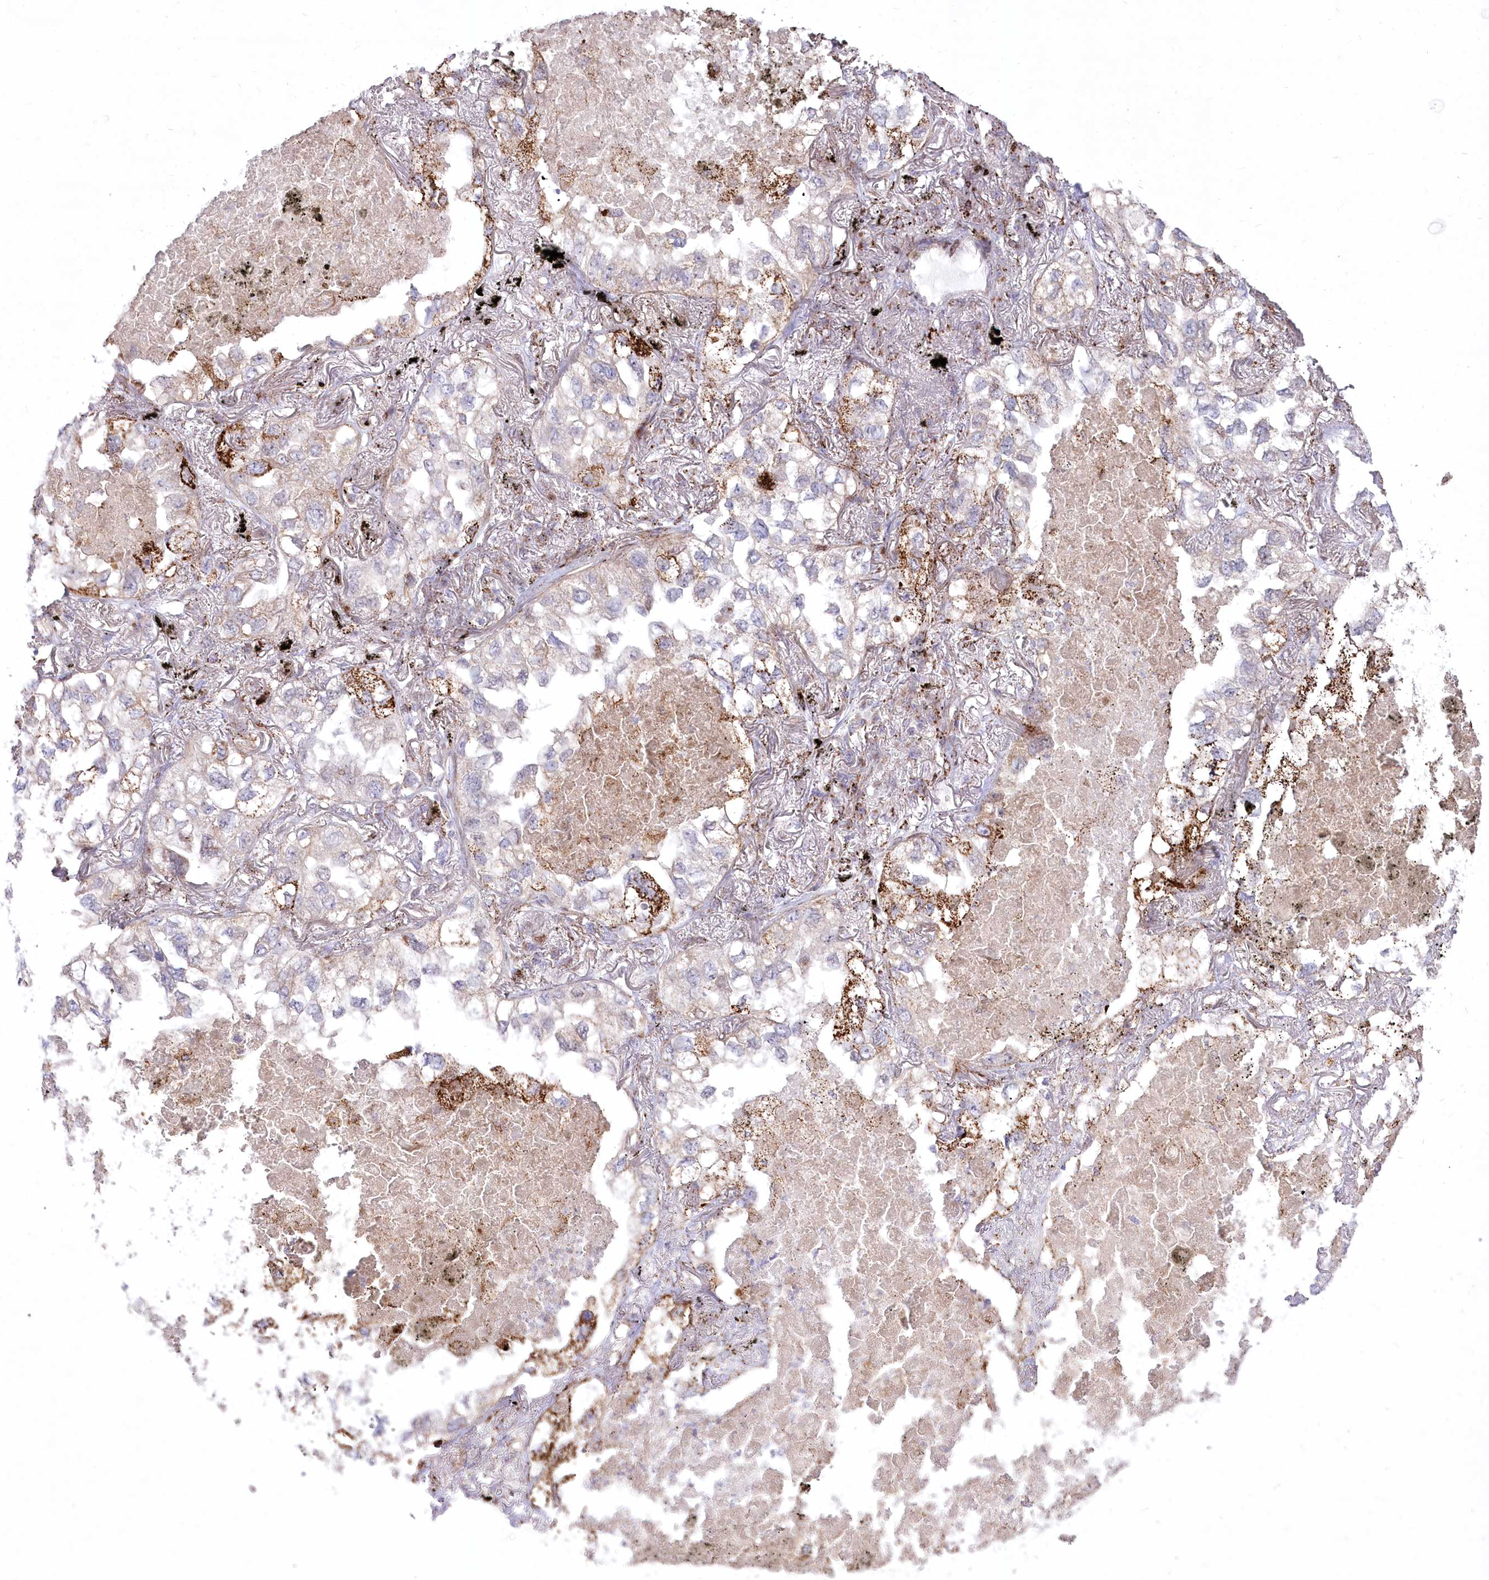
{"staining": {"intensity": "moderate", "quantity": "<25%", "location": "cytoplasmic/membranous"}, "tissue": "lung cancer", "cell_type": "Tumor cells", "image_type": "cancer", "snomed": [{"axis": "morphology", "description": "Adenocarcinoma, NOS"}, {"axis": "topography", "description": "Lung"}], "caption": "Lung adenocarcinoma tissue reveals moderate cytoplasmic/membranous positivity in about <25% of tumor cells (Stains: DAB in brown, nuclei in blue, Microscopy: brightfield microscopy at high magnification).", "gene": "CEP164", "patient": {"sex": "male", "age": 65}}